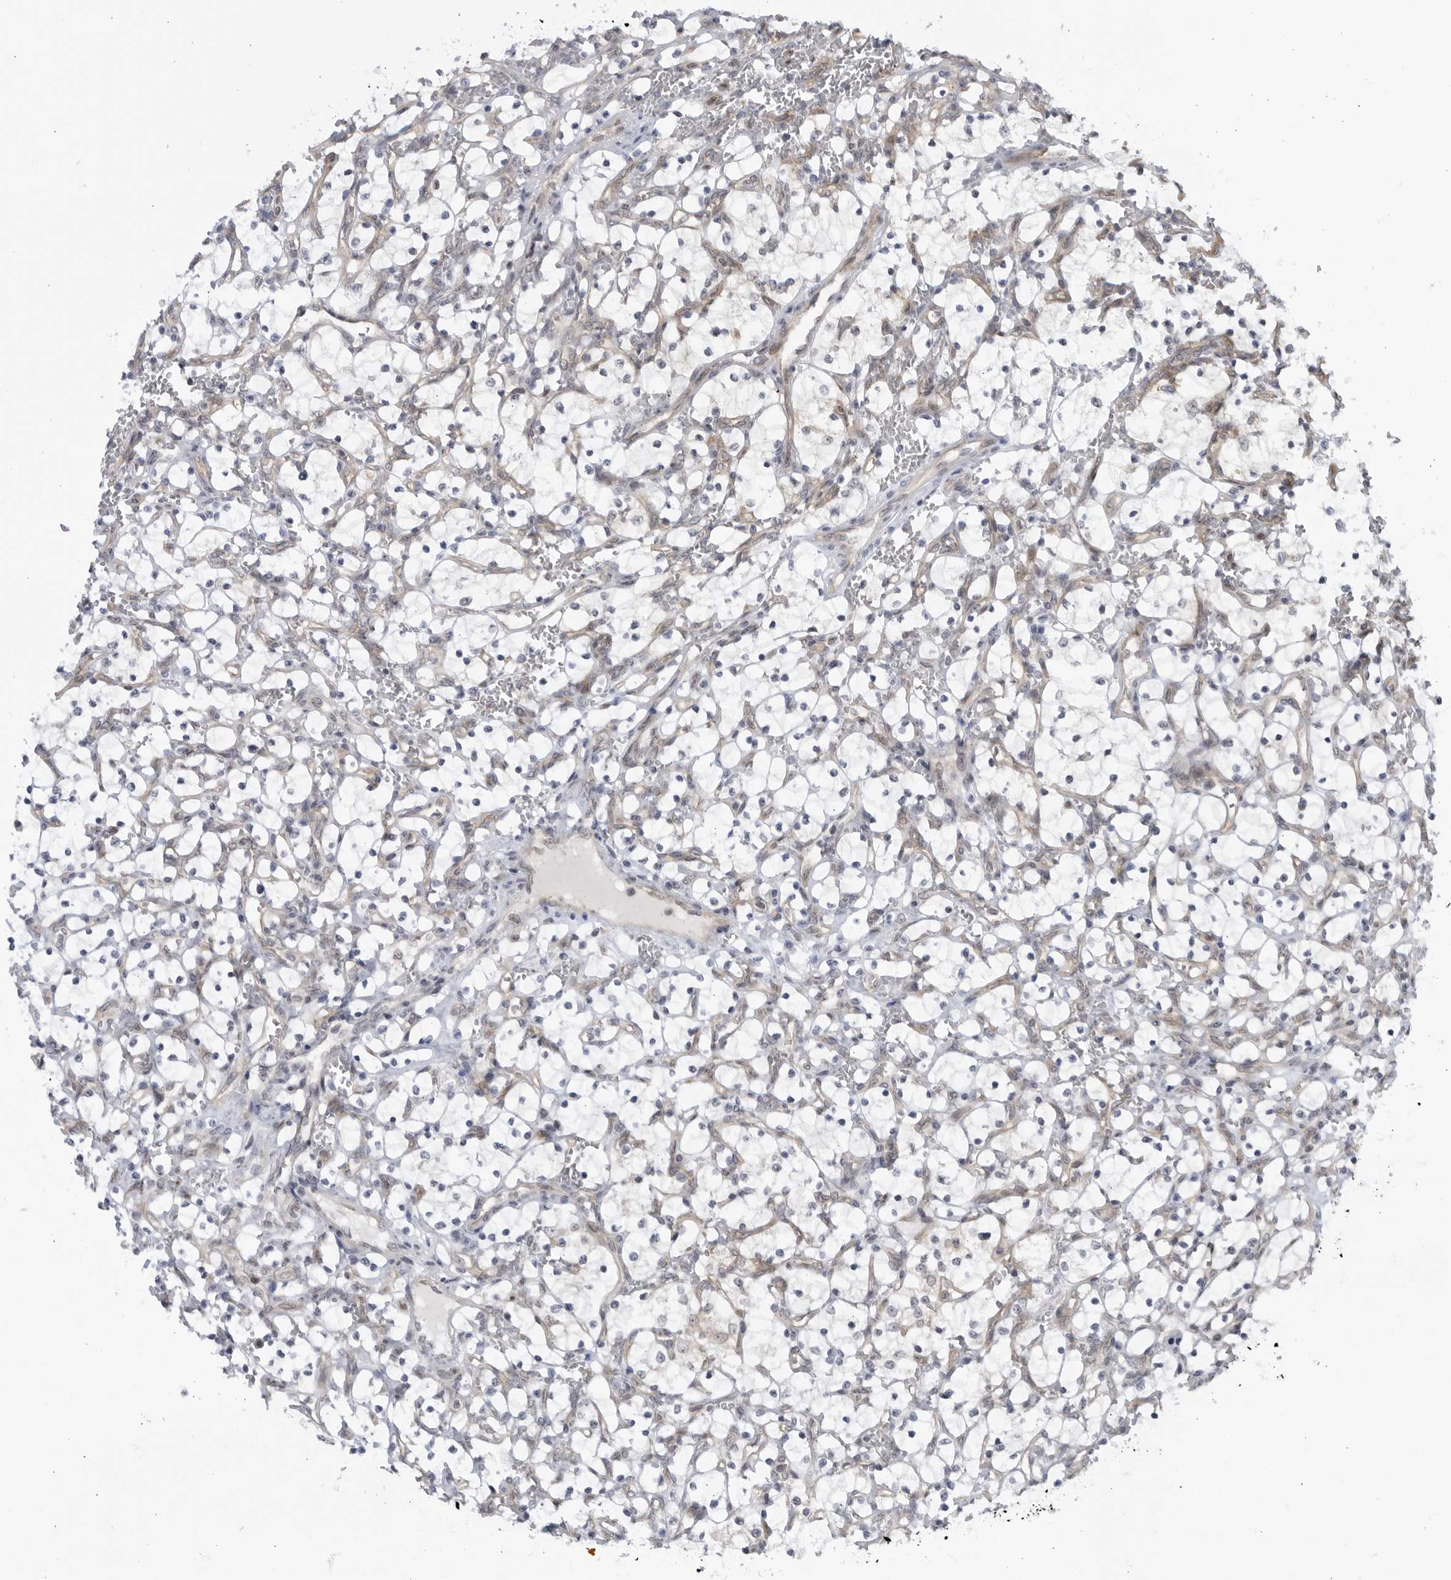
{"staining": {"intensity": "negative", "quantity": "none", "location": "none"}, "tissue": "renal cancer", "cell_type": "Tumor cells", "image_type": "cancer", "snomed": [{"axis": "morphology", "description": "Adenocarcinoma, NOS"}, {"axis": "topography", "description": "Kidney"}], "caption": "A photomicrograph of adenocarcinoma (renal) stained for a protein shows no brown staining in tumor cells.", "gene": "ITGB3BP", "patient": {"sex": "female", "age": 69}}